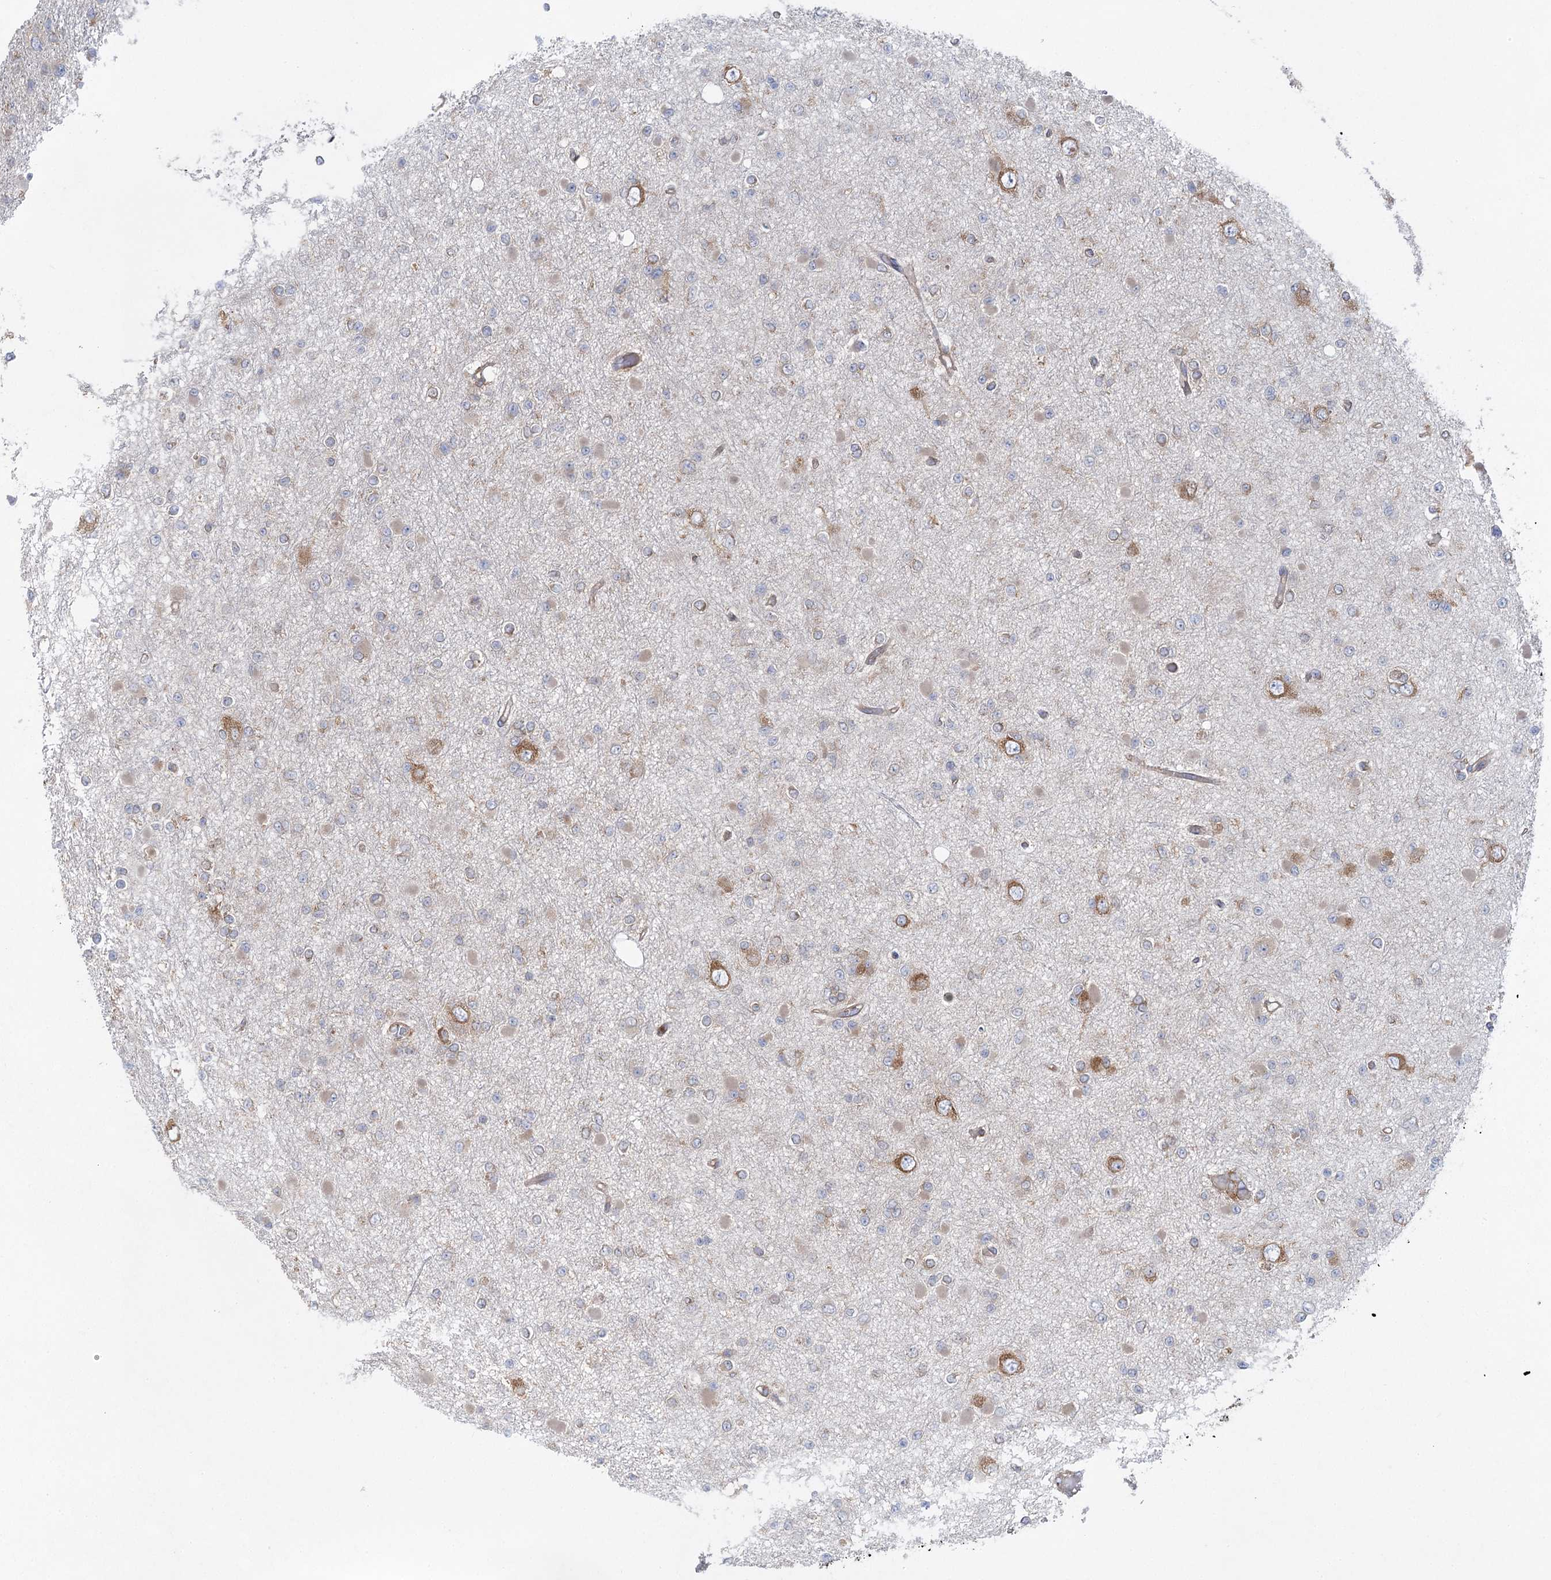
{"staining": {"intensity": "moderate", "quantity": "<25%", "location": "cytoplasmic/membranous"}, "tissue": "glioma", "cell_type": "Tumor cells", "image_type": "cancer", "snomed": [{"axis": "morphology", "description": "Glioma, malignant, Low grade"}, {"axis": "topography", "description": "Brain"}], "caption": "Immunohistochemical staining of human malignant glioma (low-grade) displays low levels of moderate cytoplasmic/membranous protein staining in approximately <25% of tumor cells.", "gene": "EIF3A", "patient": {"sex": "female", "age": 22}}